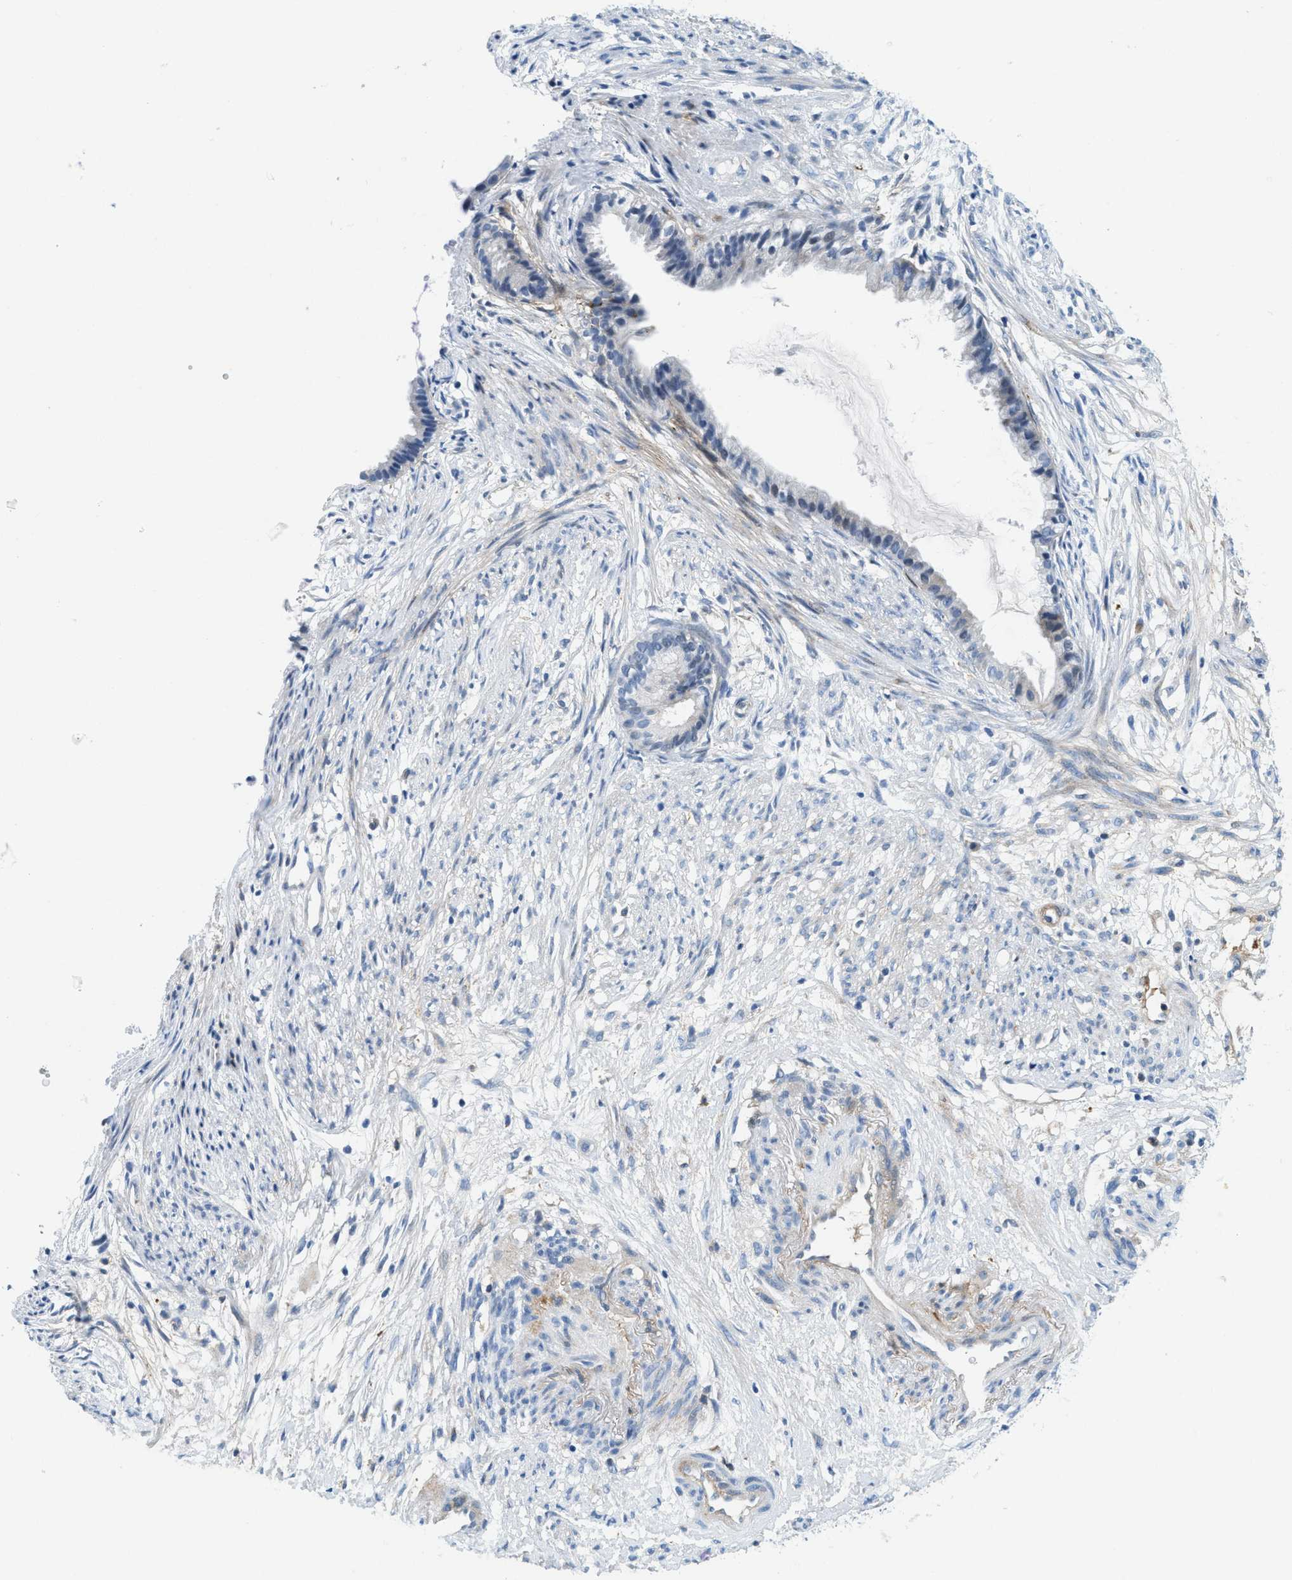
{"staining": {"intensity": "negative", "quantity": "none", "location": "none"}, "tissue": "cervical cancer", "cell_type": "Tumor cells", "image_type": "cancer", "snomed": [{"axis": "morphology", "description": "Normal tissue, NOS"}, {"axis": "morphology", "description": "Adenocarcinoma, NOS"}, {"axis": "topography", "description": "Cervix"}, {"axis": "topography", "description": "Endometrium"}], "caption": "An image of human cervical cancer is negative for staining in tumor cells.", "gene": "CFB", "patient": {"sex": "female", "age": 86}}